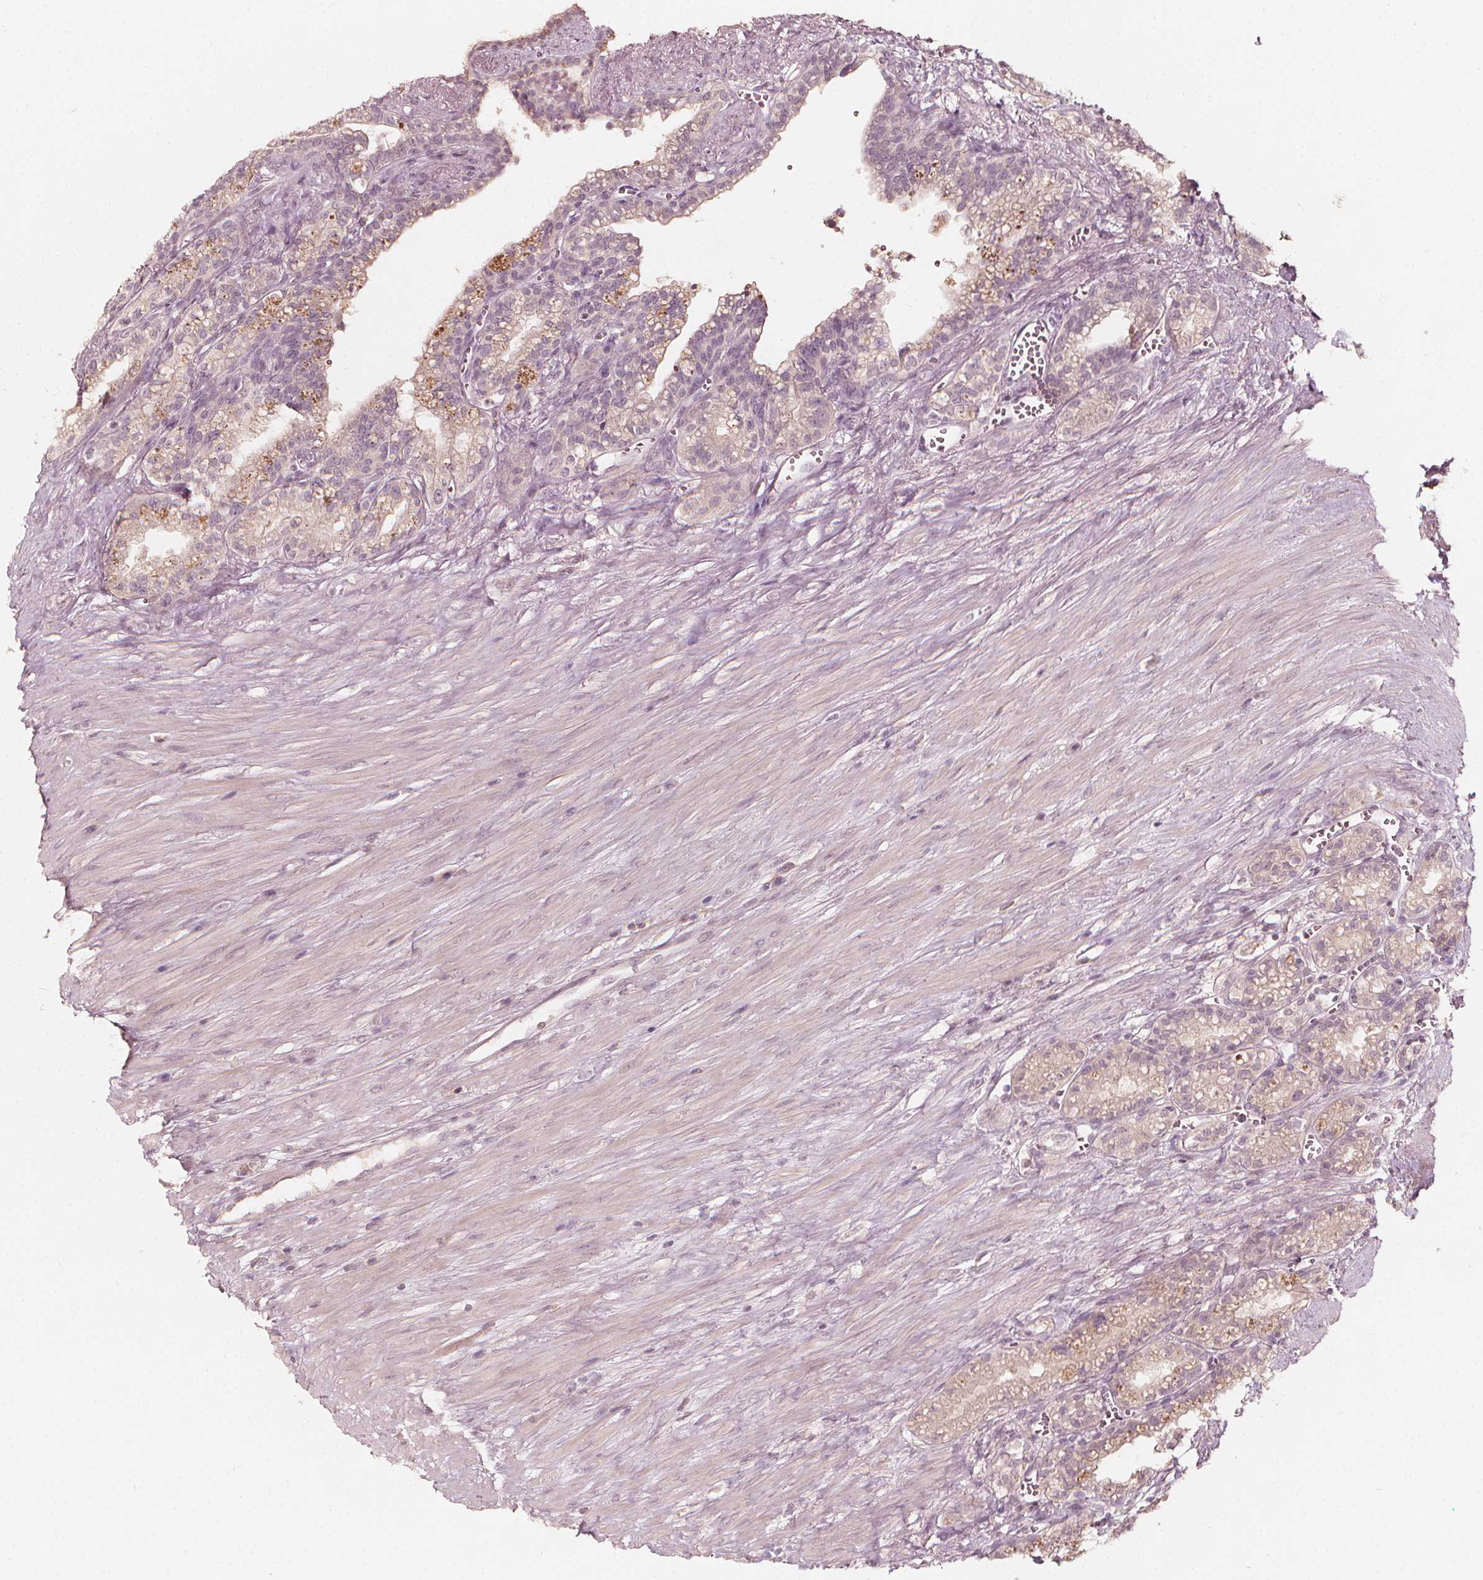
{"staining": {"intensity": "negative", "quantity": "none", "location": "none"}, "tissue": "seminal vesicle", "cell_type": "Glandular cells", "image_type": "normal", "snomed": [{"axis": "morphology", "description": "Normal tissue, NOS"}, {"axis": "morphology", "description": "Urothelial carcinoma, NOS"}, {"axis": "topography", "description": "Urinary bladder"}, {"axis": "topography", "description": "Seminal veicle"}], "caption": "This micrograph is of normal seminal vesicle stained with immunohistochemistry to label a protein in brown with the nuclei are counter-stained blue. There is no expression in glandular cells.", "gene": "NPC1L1", "patient": {"sex": "male", "age": 76}}